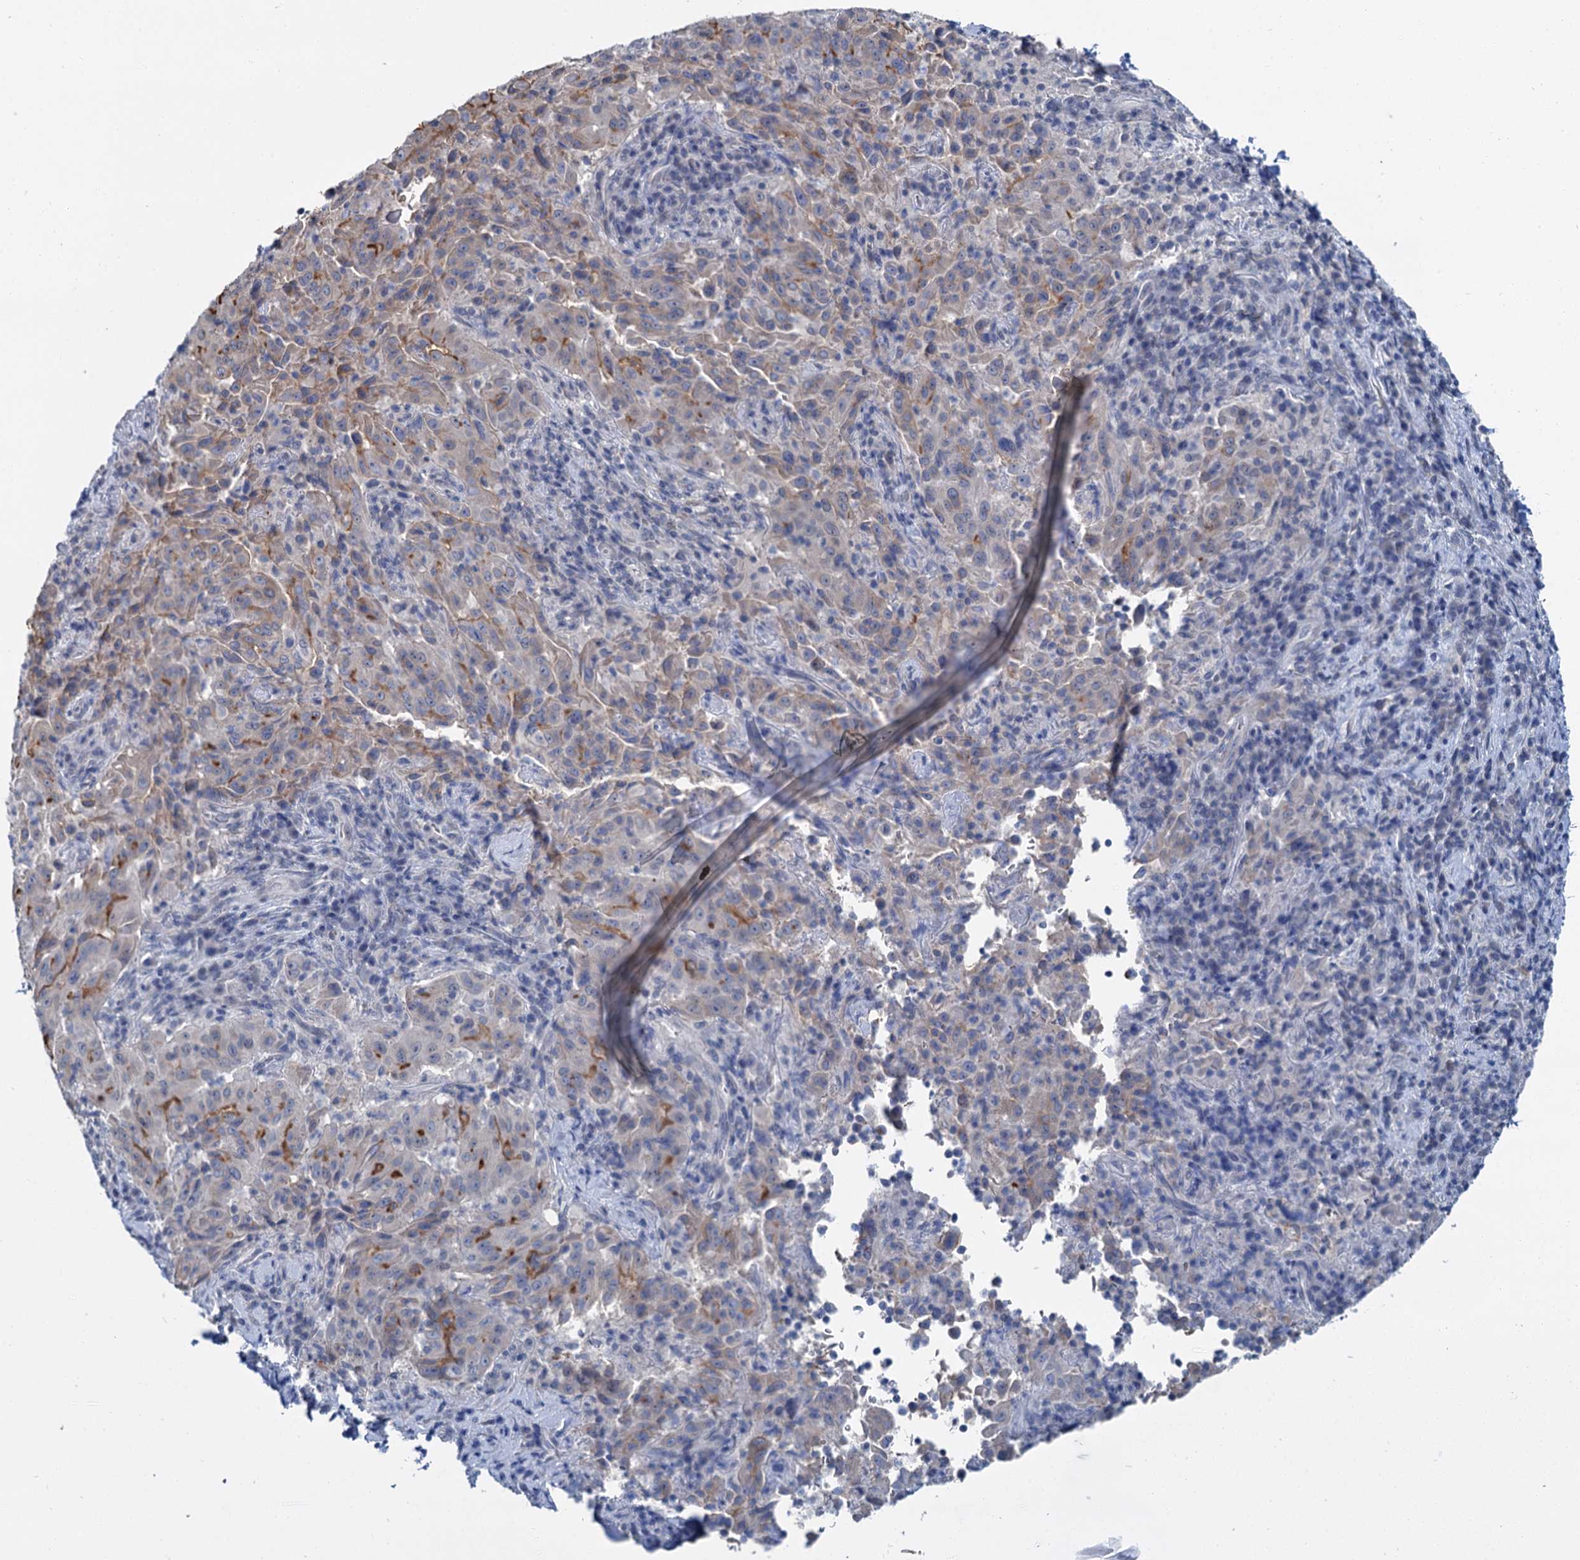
{"staining": {"intensity": "weak", "quantity": "<25%", "location": "cytoplasmic/membranous"}, "tissue": "pancreatic cancer", "cell_type": "Tumor cells", "image_type": "cancer", "snomed": [{"axis": "morphology", "description": "Adenocarcinoma, NOS"}, {"axis": "topography", "description": "Pancreas"}], "caption": "Protein analysis of pancreatic adenocarcinoma displays no significant staining in tumor cells. (DAB (3,3'-diaminobenzidine) immunohistochemistry (IHC), high magnification).", "gene": "MIOX", "patient": {"sex": "male", "age": 63}}